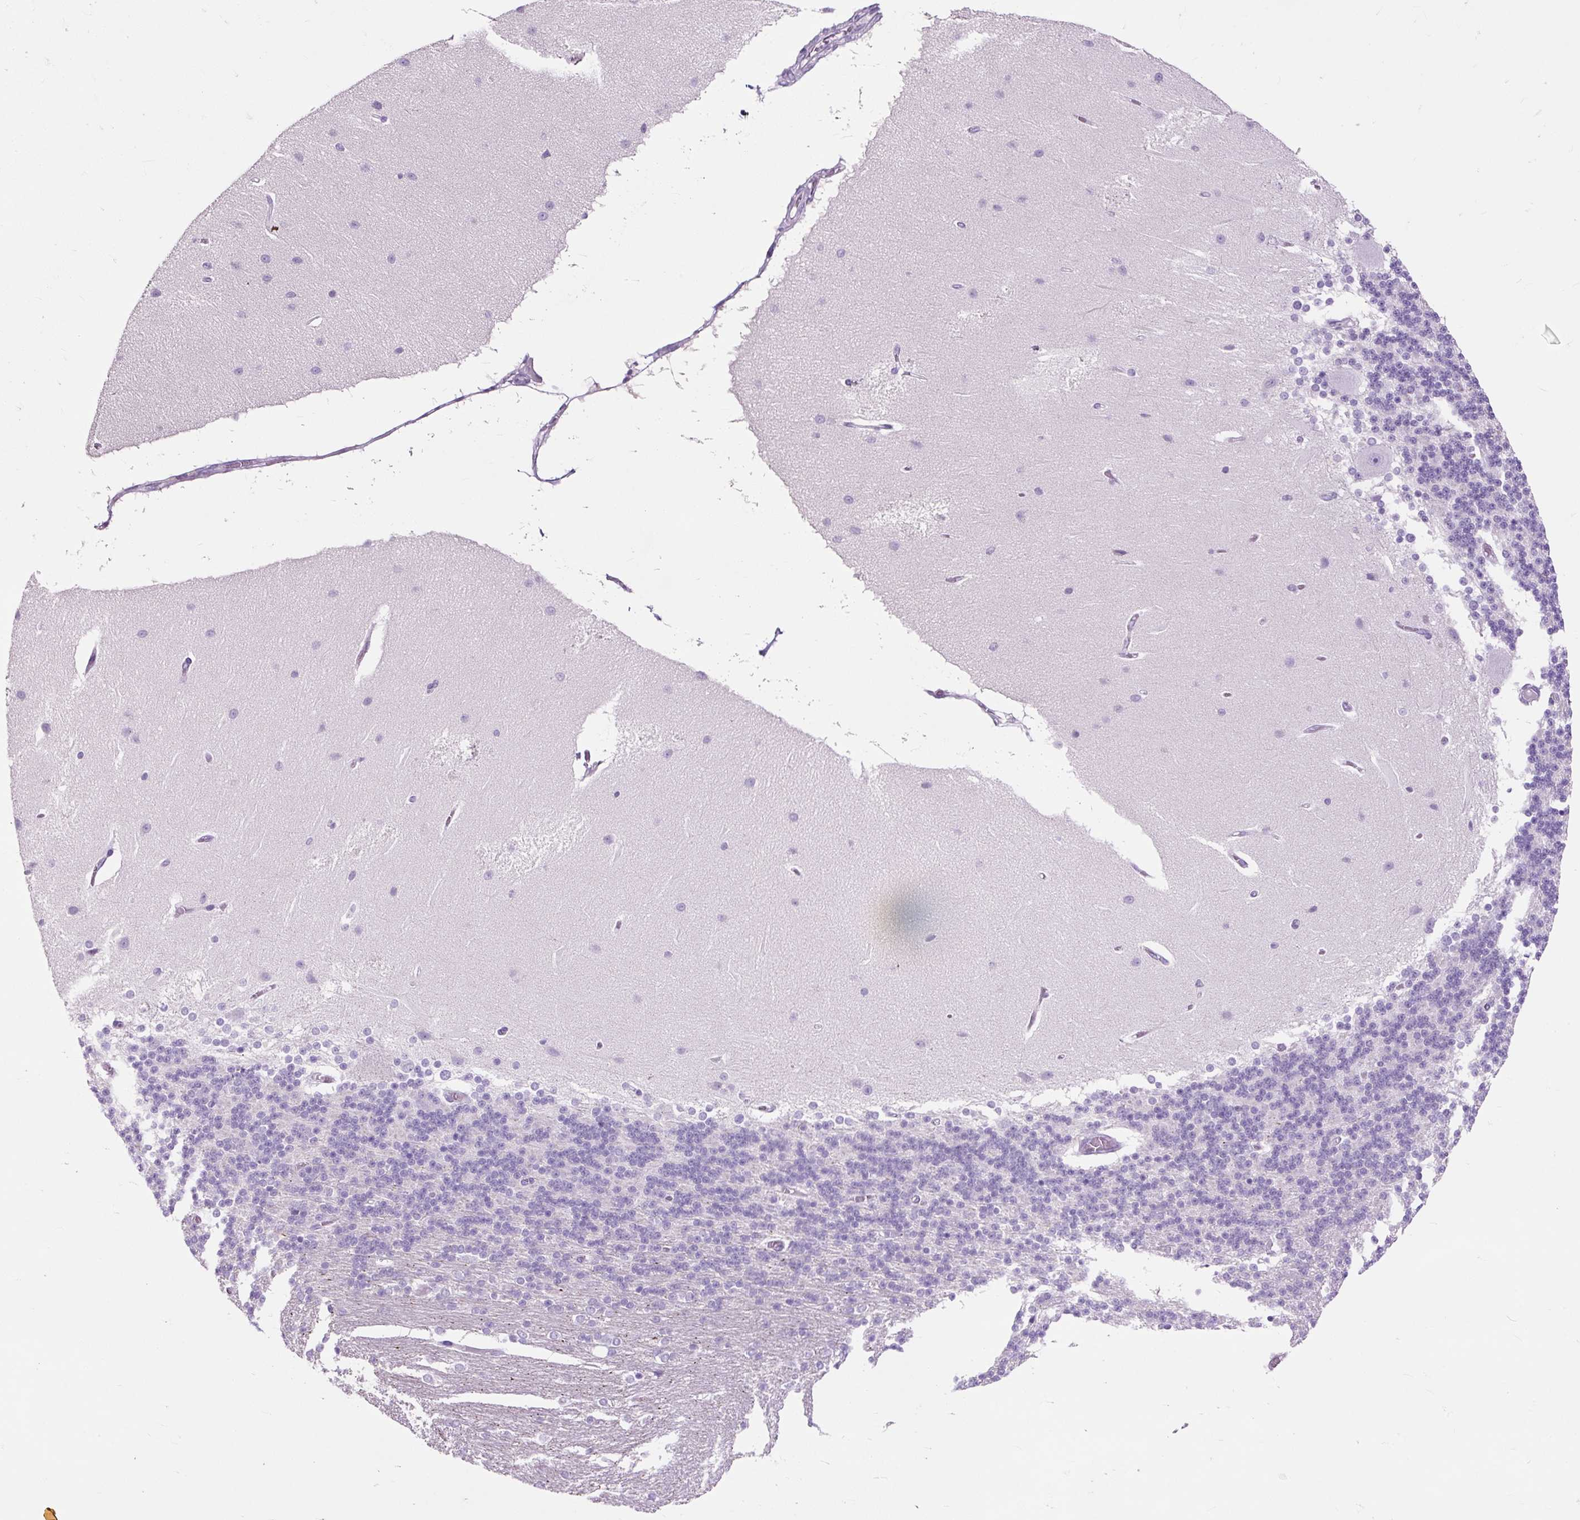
{"staining": {"intensity": "negative", "quantity": "none", "location": "none"}, "tissue": "cerebellum", "cell_type": "Cells in granular layer", "image_type": "normal", "snomed": [{"axis": "morphology", "description": "Normal tissue, NOS"}, {"axis": "topography", "description": "Cerebellum"}], "caption": "A histopathology image of human cerebellum is negative for staining in cells in granular layer. (DAB immunohistochemistry with hematoxylin counter stain).", "gene": "OR10A7", "patient": {"sex": "female", "age": 54}}